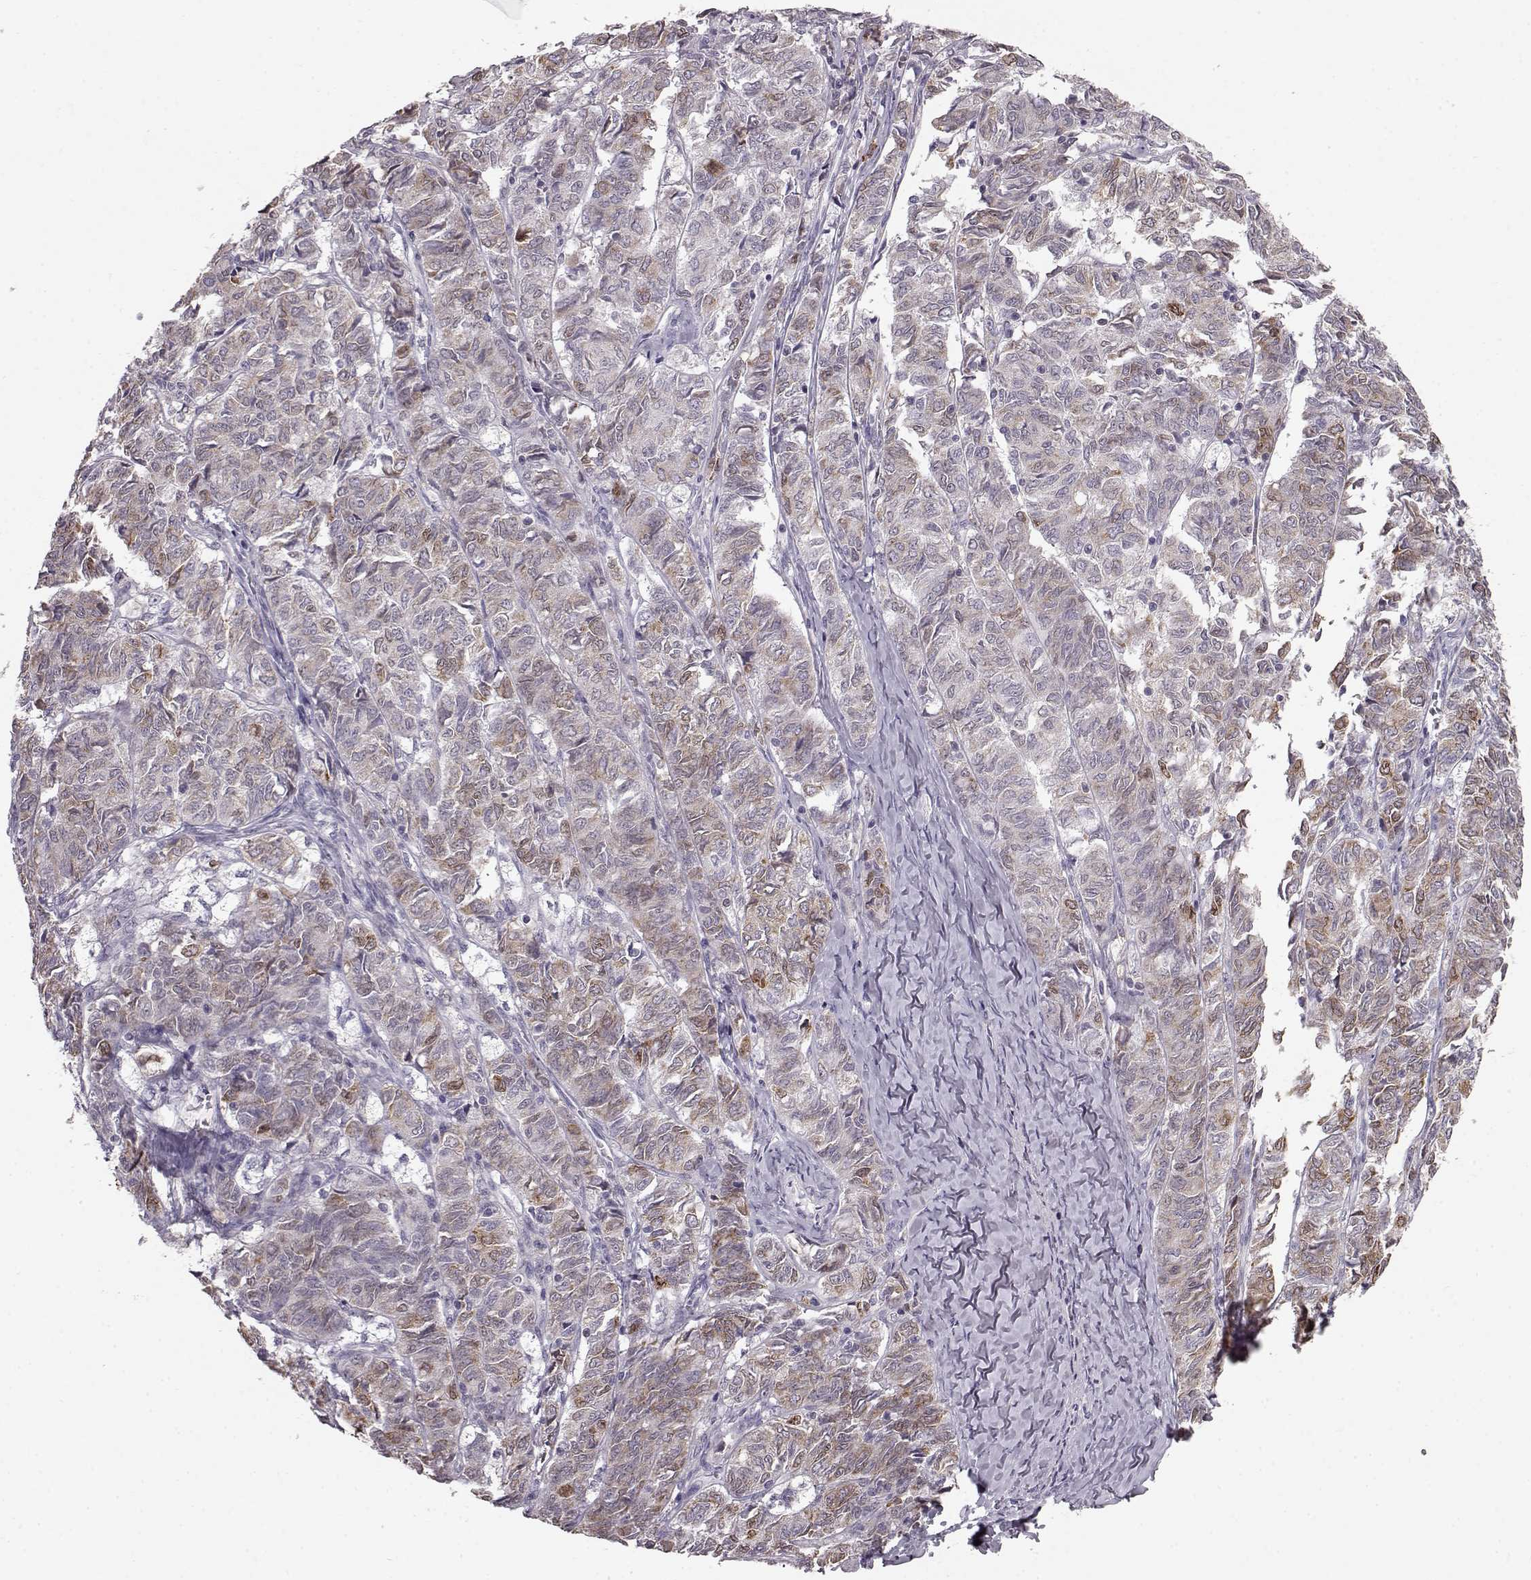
{"staining": {"intensity": "moderate", "quantity": "<25%", "location": "cytoplasmic/membranous"}, "tissue": "ovarian cancer", "cell_type": "Tumor cells", "image_type": "cancer", "snomed": [{"axis": "morphology", "description": "Carcinoma, endometroid"}, {"axis": "topography", "description": "Ovary"}], "caption": "A brown stain labels moderate cytoplasmic/membranous expression of a protein in ovarian cancer tumor cells.", "gene": "ELOVL5", "patient": {"sex": "female", "age": 80}}